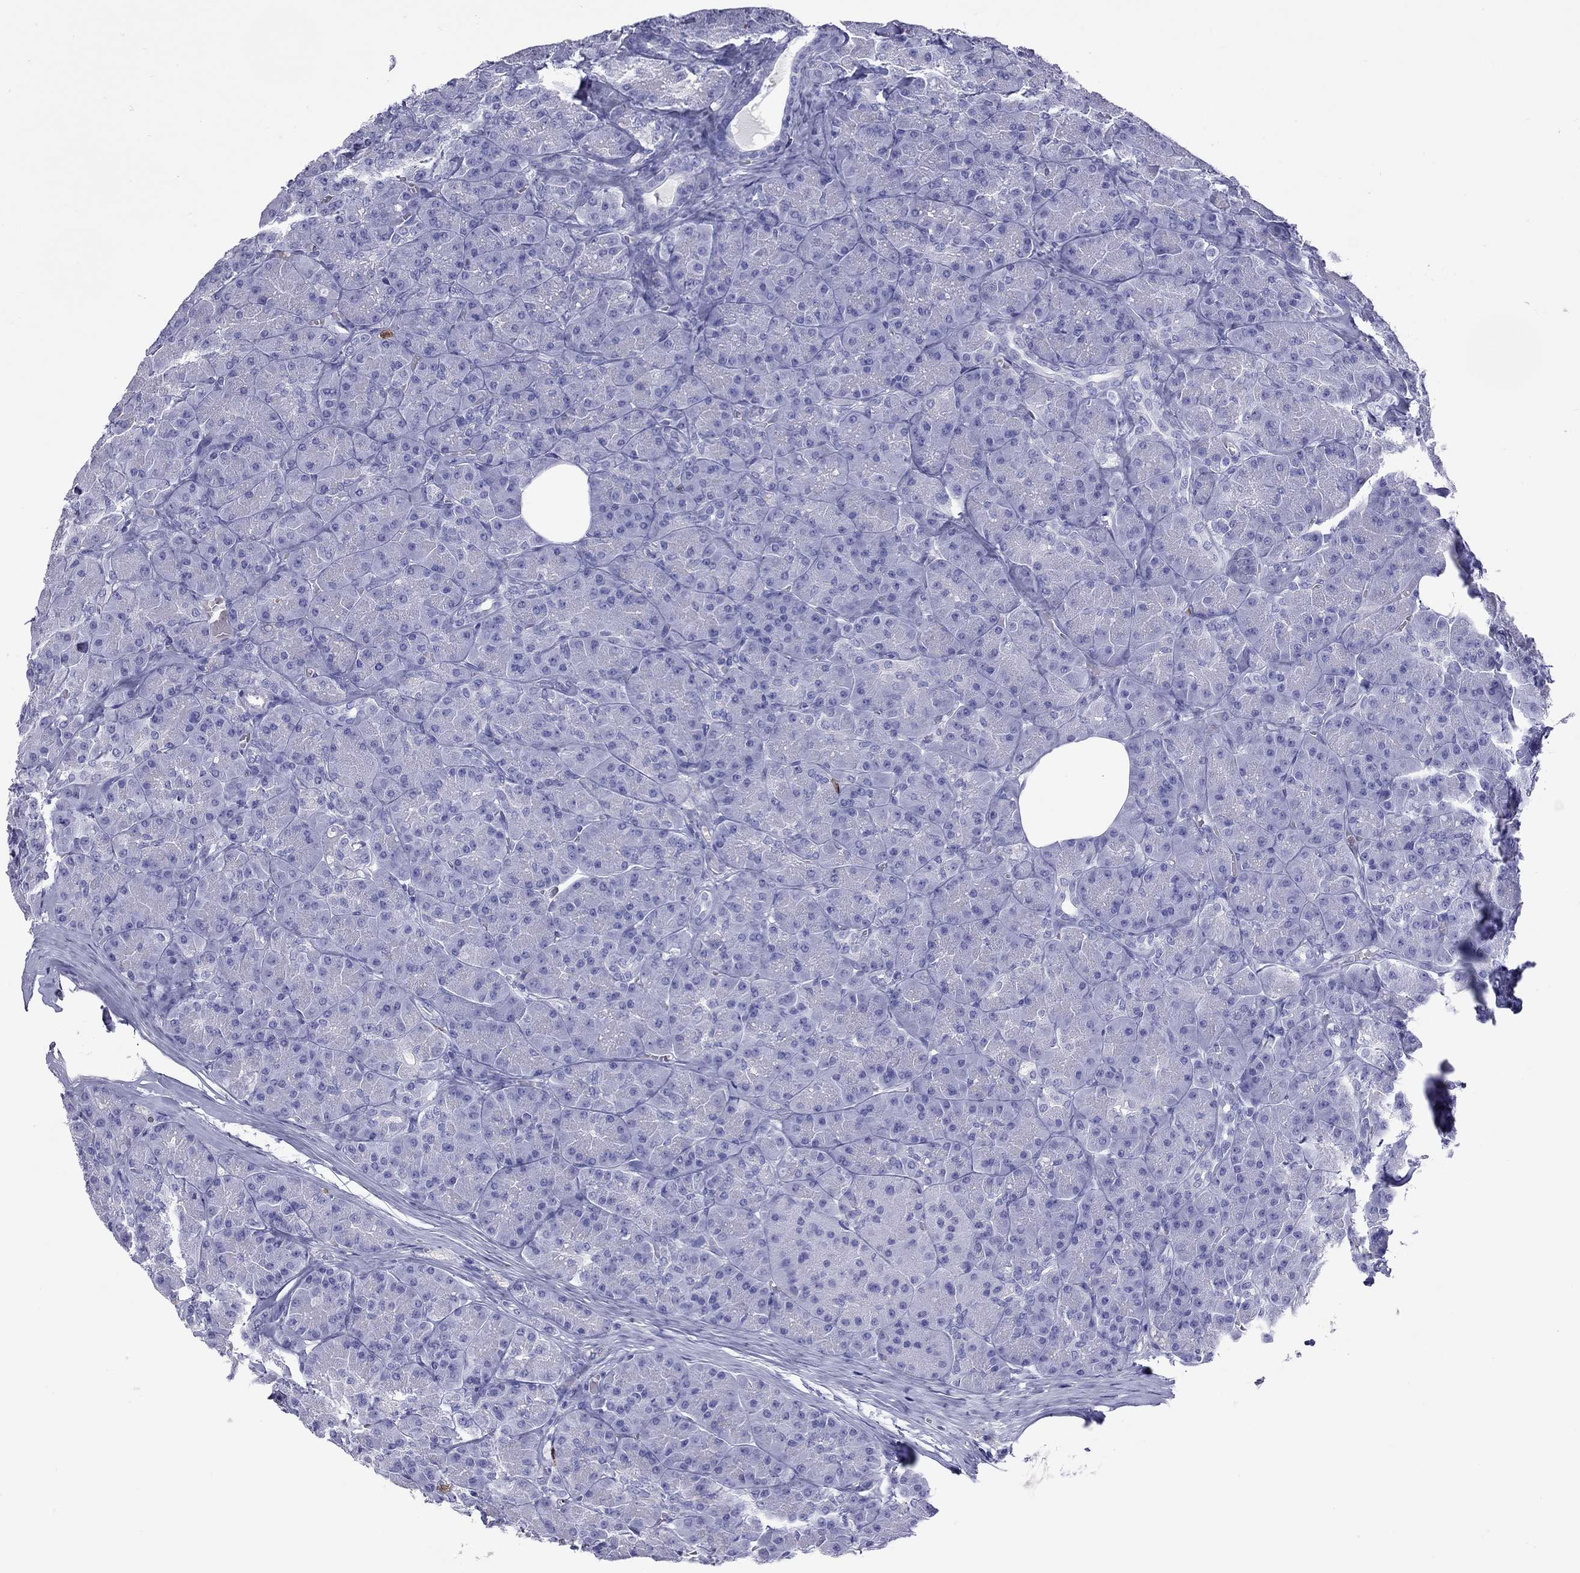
{"staining": {"intensity": "negative", "quantity": "none", "location": "none"}, "tissue": "pancreas", "cell_type": "Exocrine glandular cells", "image_type": "normal", "snomed": [{"axis": "morphology", "description": "Normal tissue, NOS"}, {"axis": "topography", "description": "Pancreas"}], "caption": "DAB immunohistochemical staining of normal pancreas reveals no significant positivity in exocrine glandular cells.", "gene": "SLAMF1", "patient": {"sex": "male", "age": 57}}